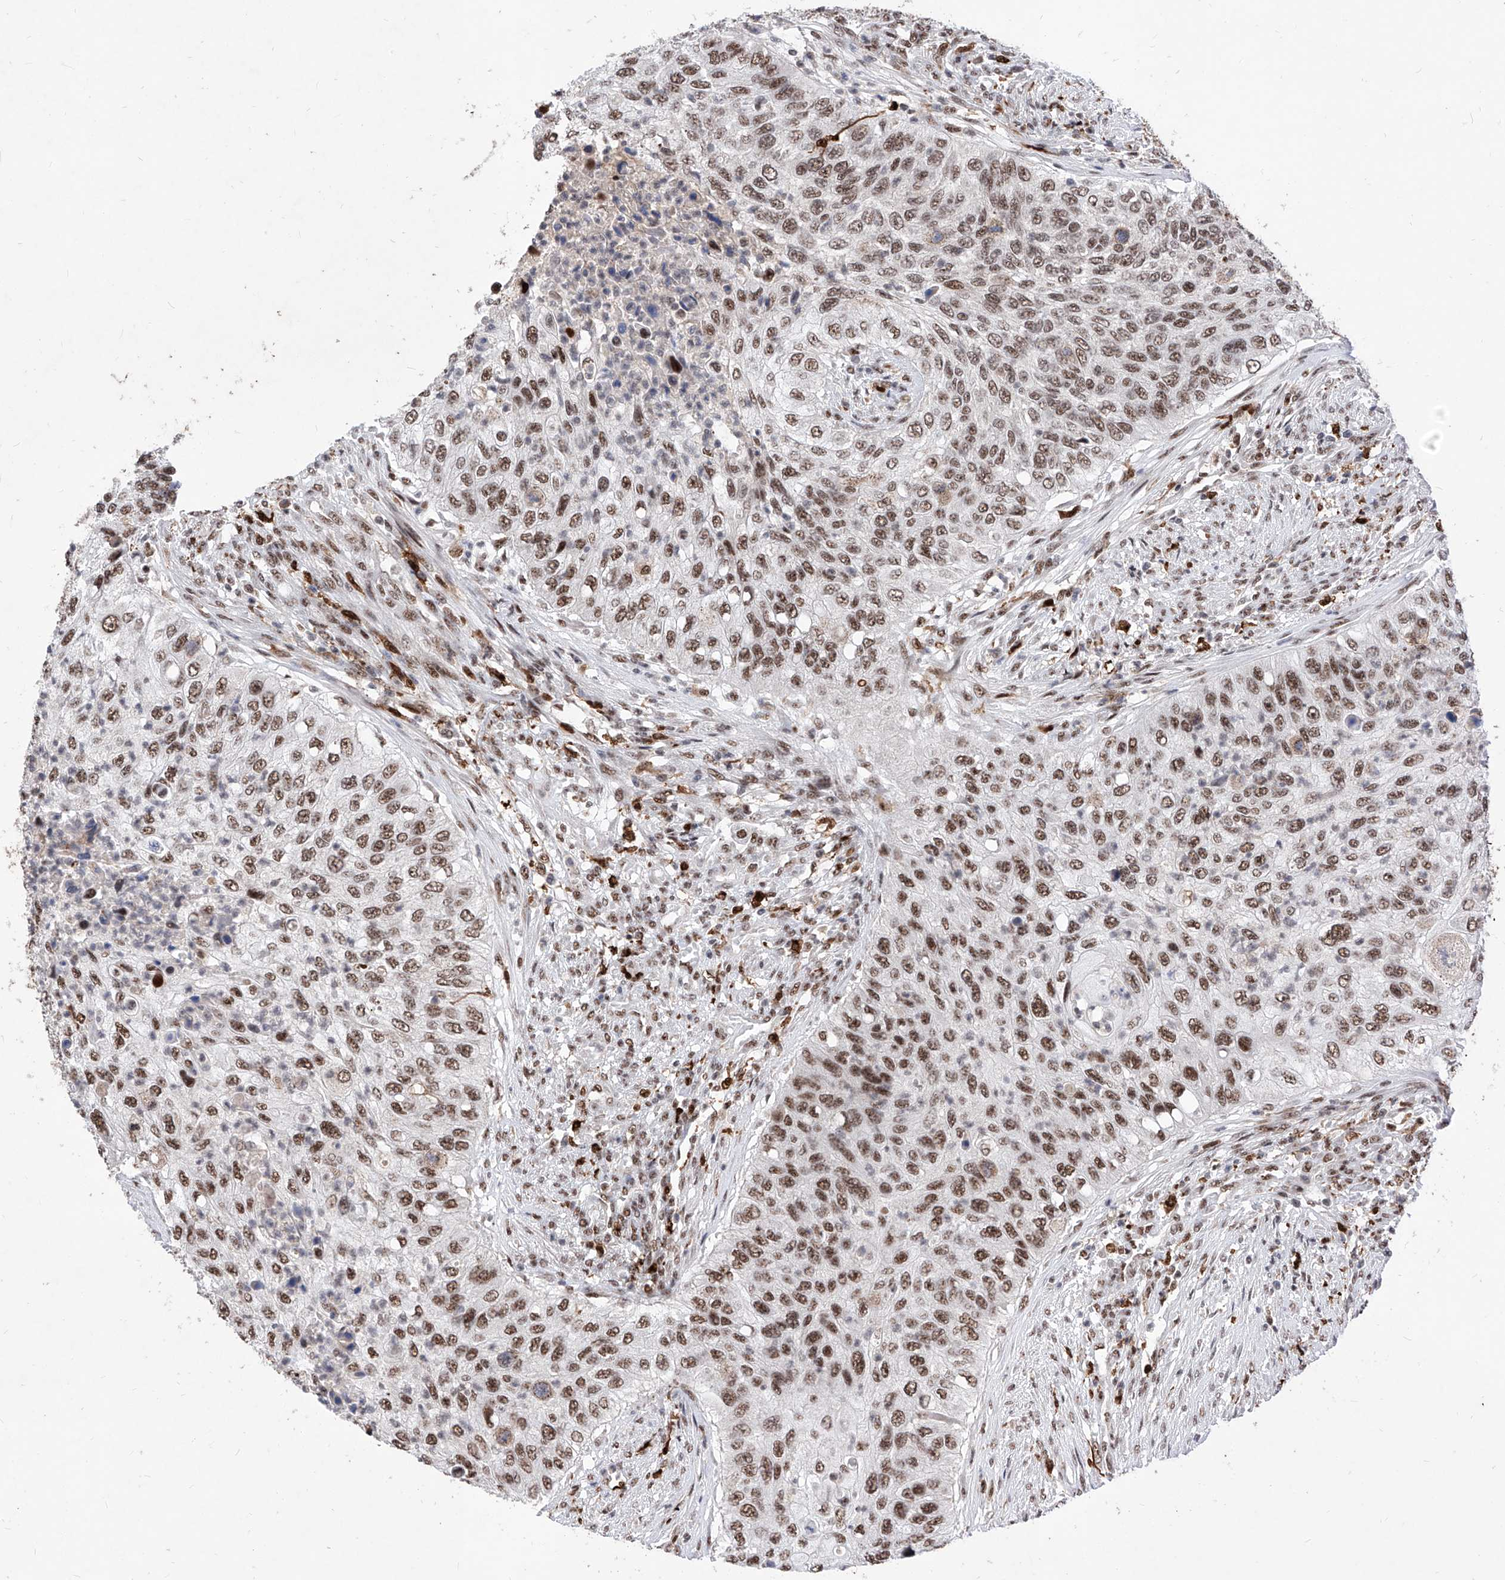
{"staining": {"intensity": "moderate", "quantity": ">75%", "location": "nuclear"}, "tissue": "urothelial cancer", "cell_type": "Tumor cells", "image_type": "cancer", "snomed": [{"axis": "morphology", "description": "Urothelial carcinoma, High grade"}, {"axis": "topography", "description": "Urinary bladder"}], "caption": "A photomicrograph of high-grade urothelial carcinoma stained for a protein demonstrates moderate nuclear brown staining in tumor cells.", "gene": "PHF5A", "patient": {"sex": "female", "age": 60}}